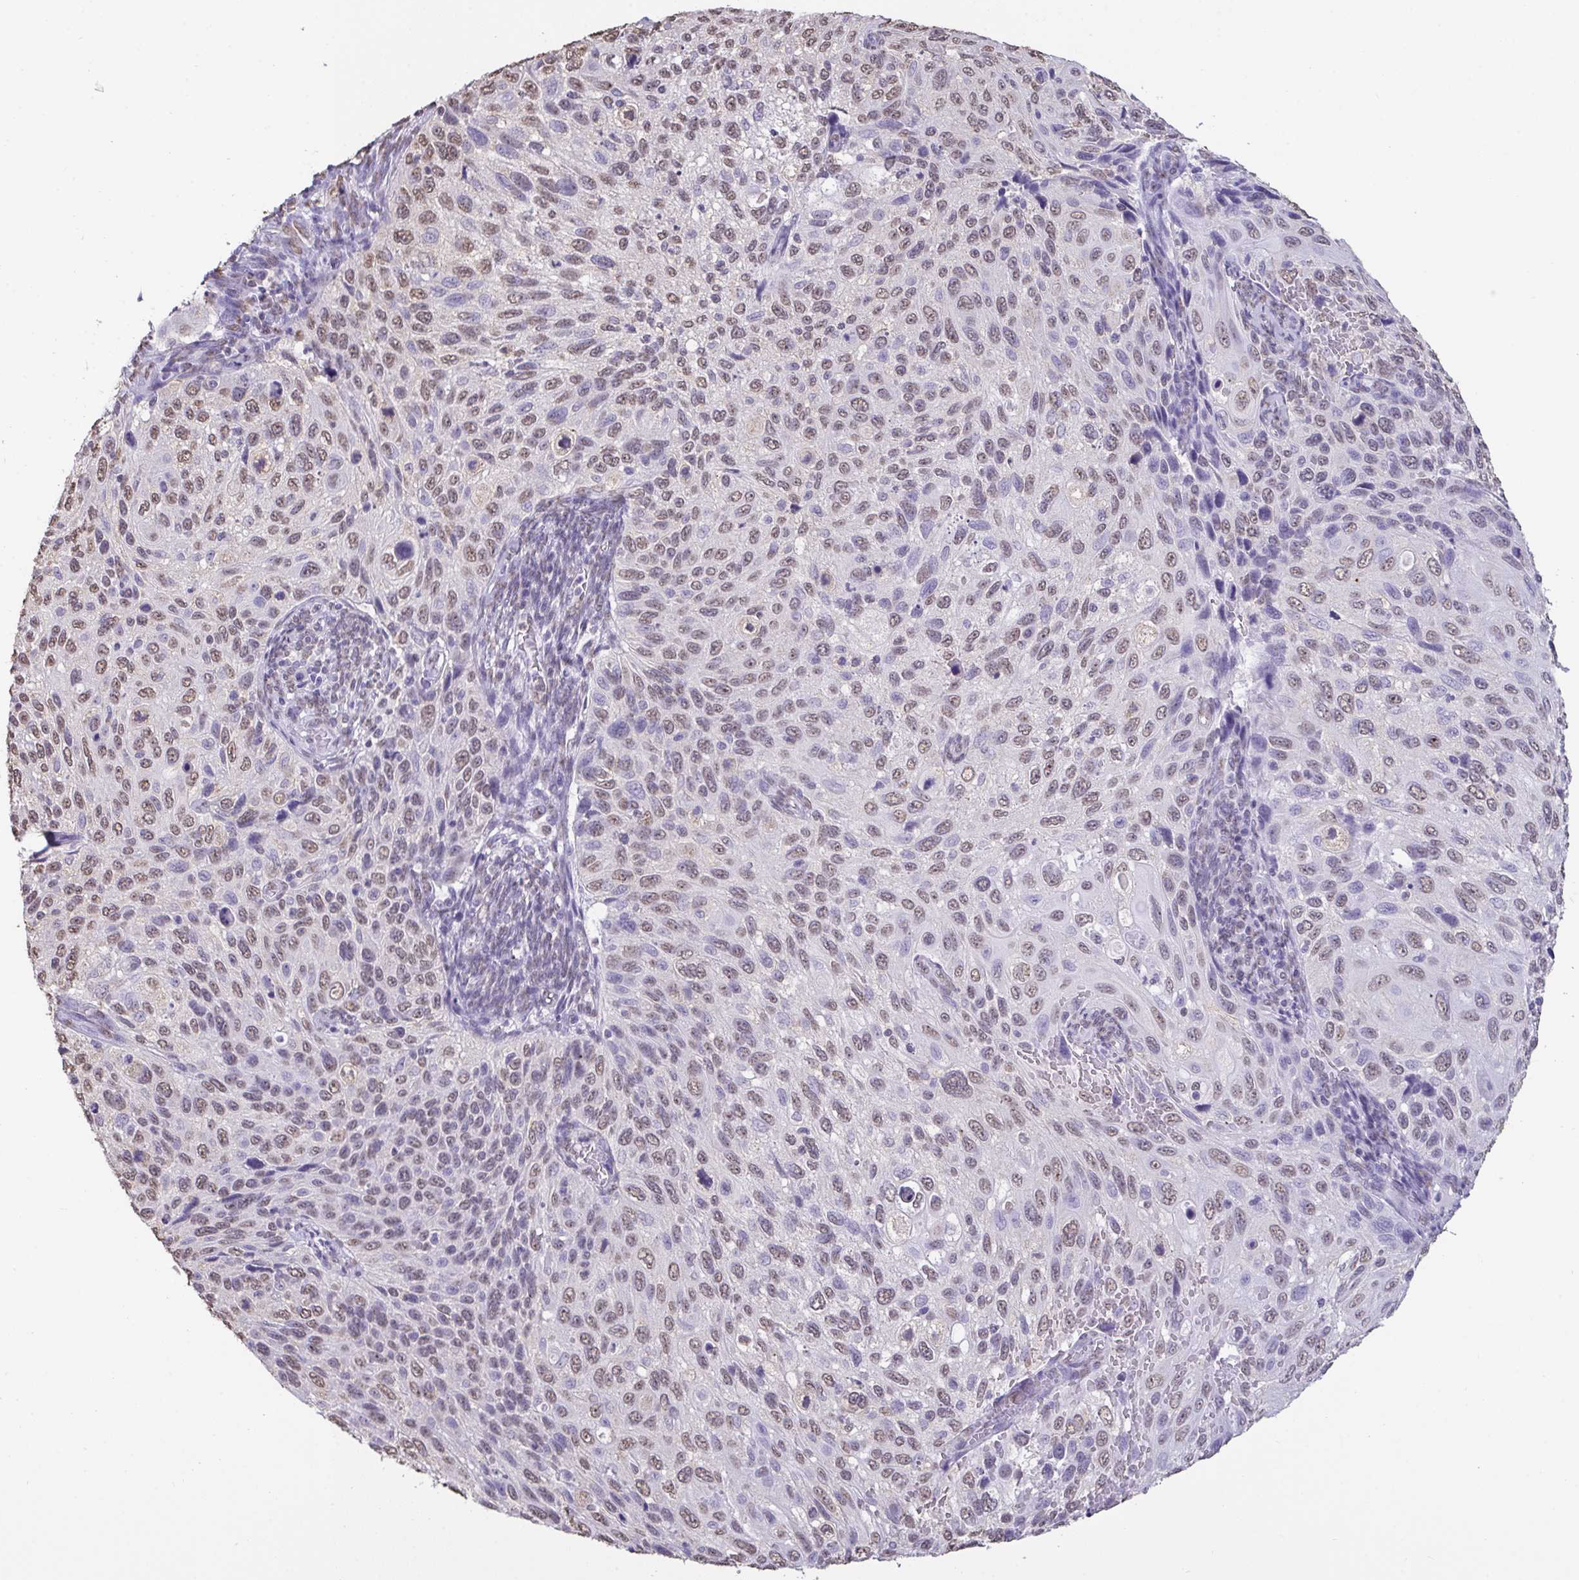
{"staining": {"intensity": "moderate", "quantity": "25%-75%", "location": "nuclear"}, "tissue": "cervical cancer", "cell_type": "Tumor cells", "image_type": "cancer", "snomed": [{"axis": "morphology", "description": "Squamous cell carcinoma, NOS"}, {"axis": "topography", "description": "Cervix"}], "caption": "Tumor cells display moderate nuclear staining in approximately 25%-75% of cells in cervical cancer (squamous cell carcinoma).", "gene": "SEMA6B", "patient": {"sex": "female", "age": 70}}